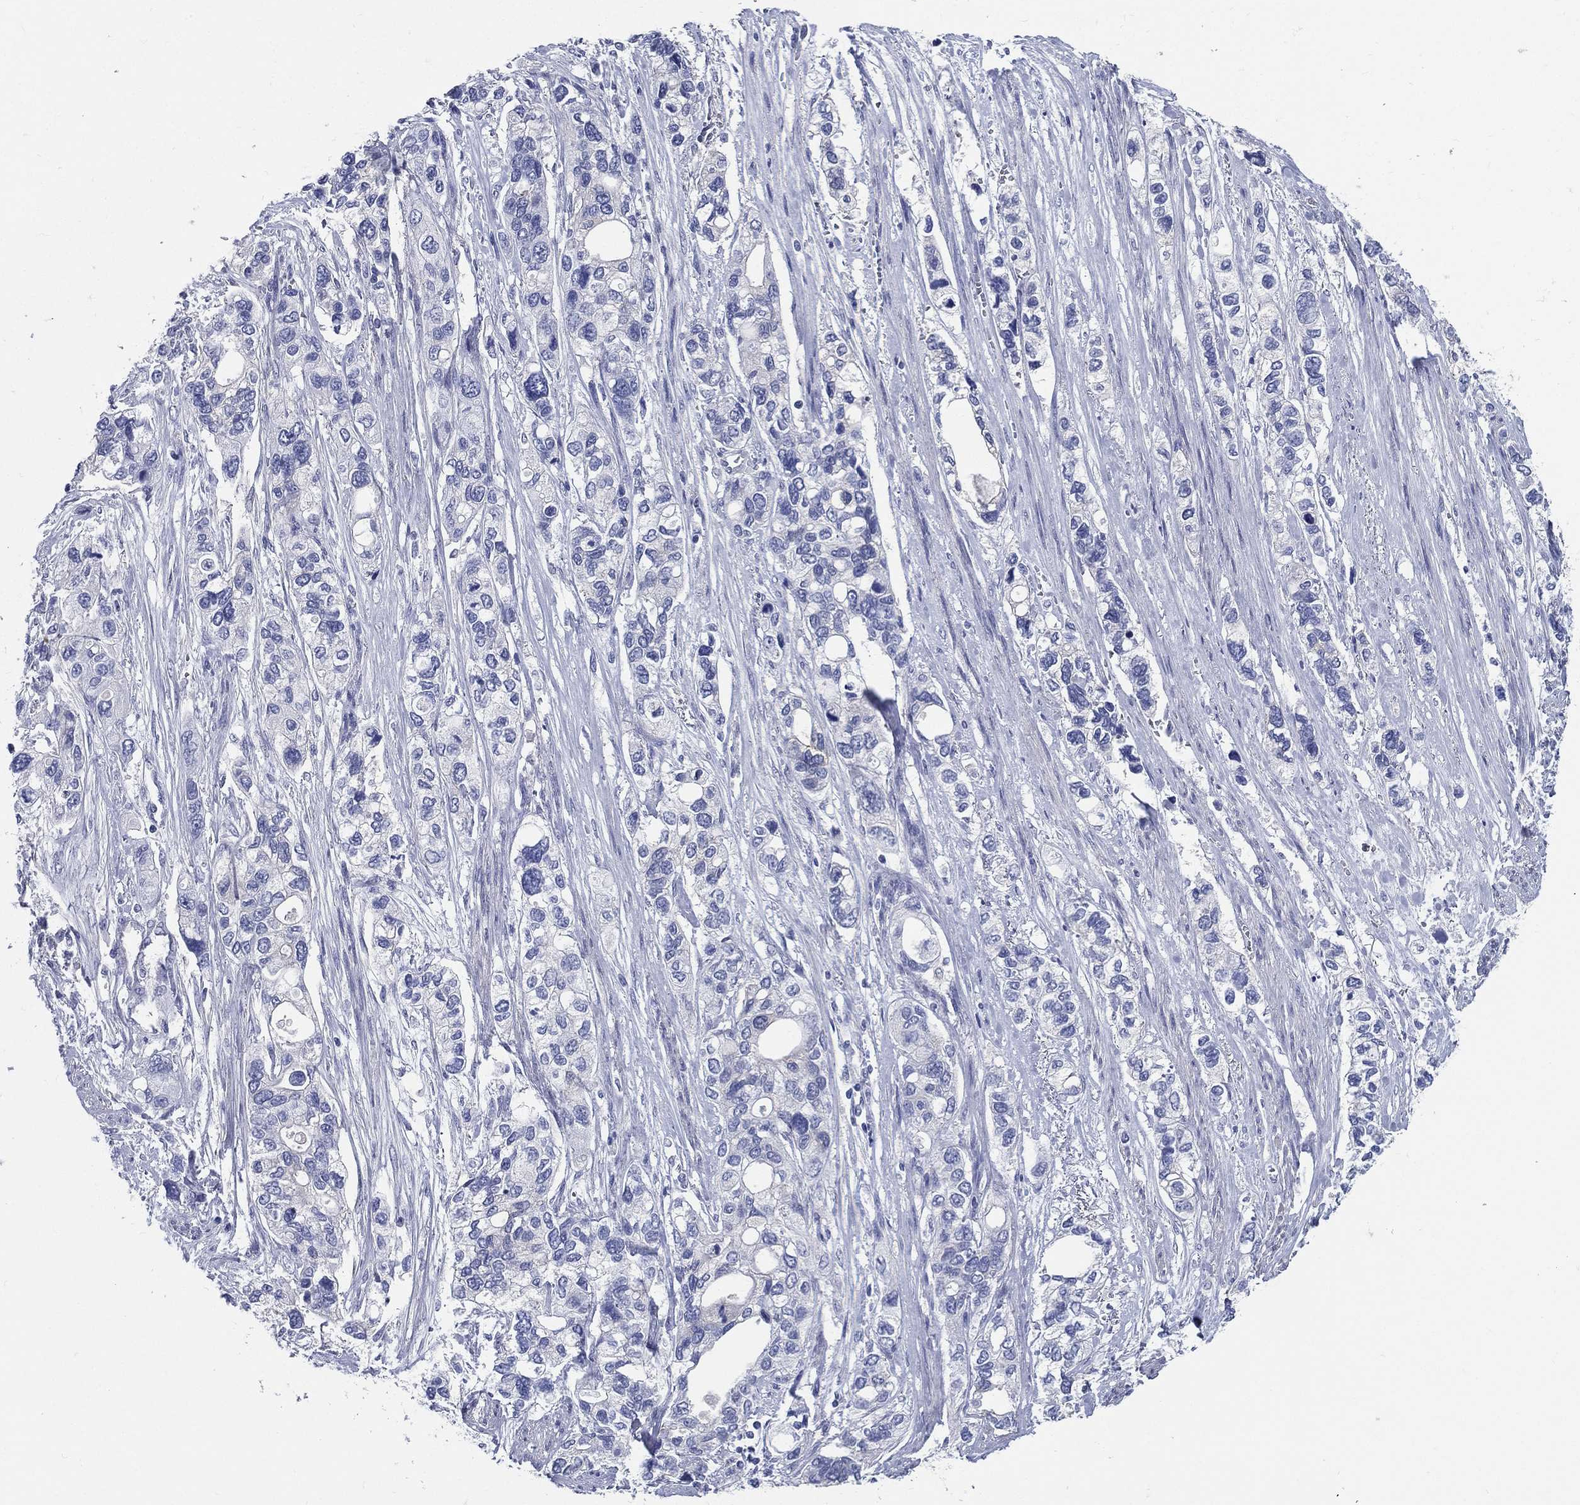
{"staining": {"intensity": "negative", "quantity": "none", "location": "none"}, "tissue": "stomach cancer", "cell_type": "Tumor cells", "image_type": "cancer", "snomed": [{"axis": "morphology", "description": "Adenocarcinoma, NOS"}, {"axis": "topography", "description": "Stomach, upper"}], "caption": "There is no significant expression in tumor cells of stomach cancer.", "gene": "DPYS", "patient": {"sex": "female", "age": 81}}